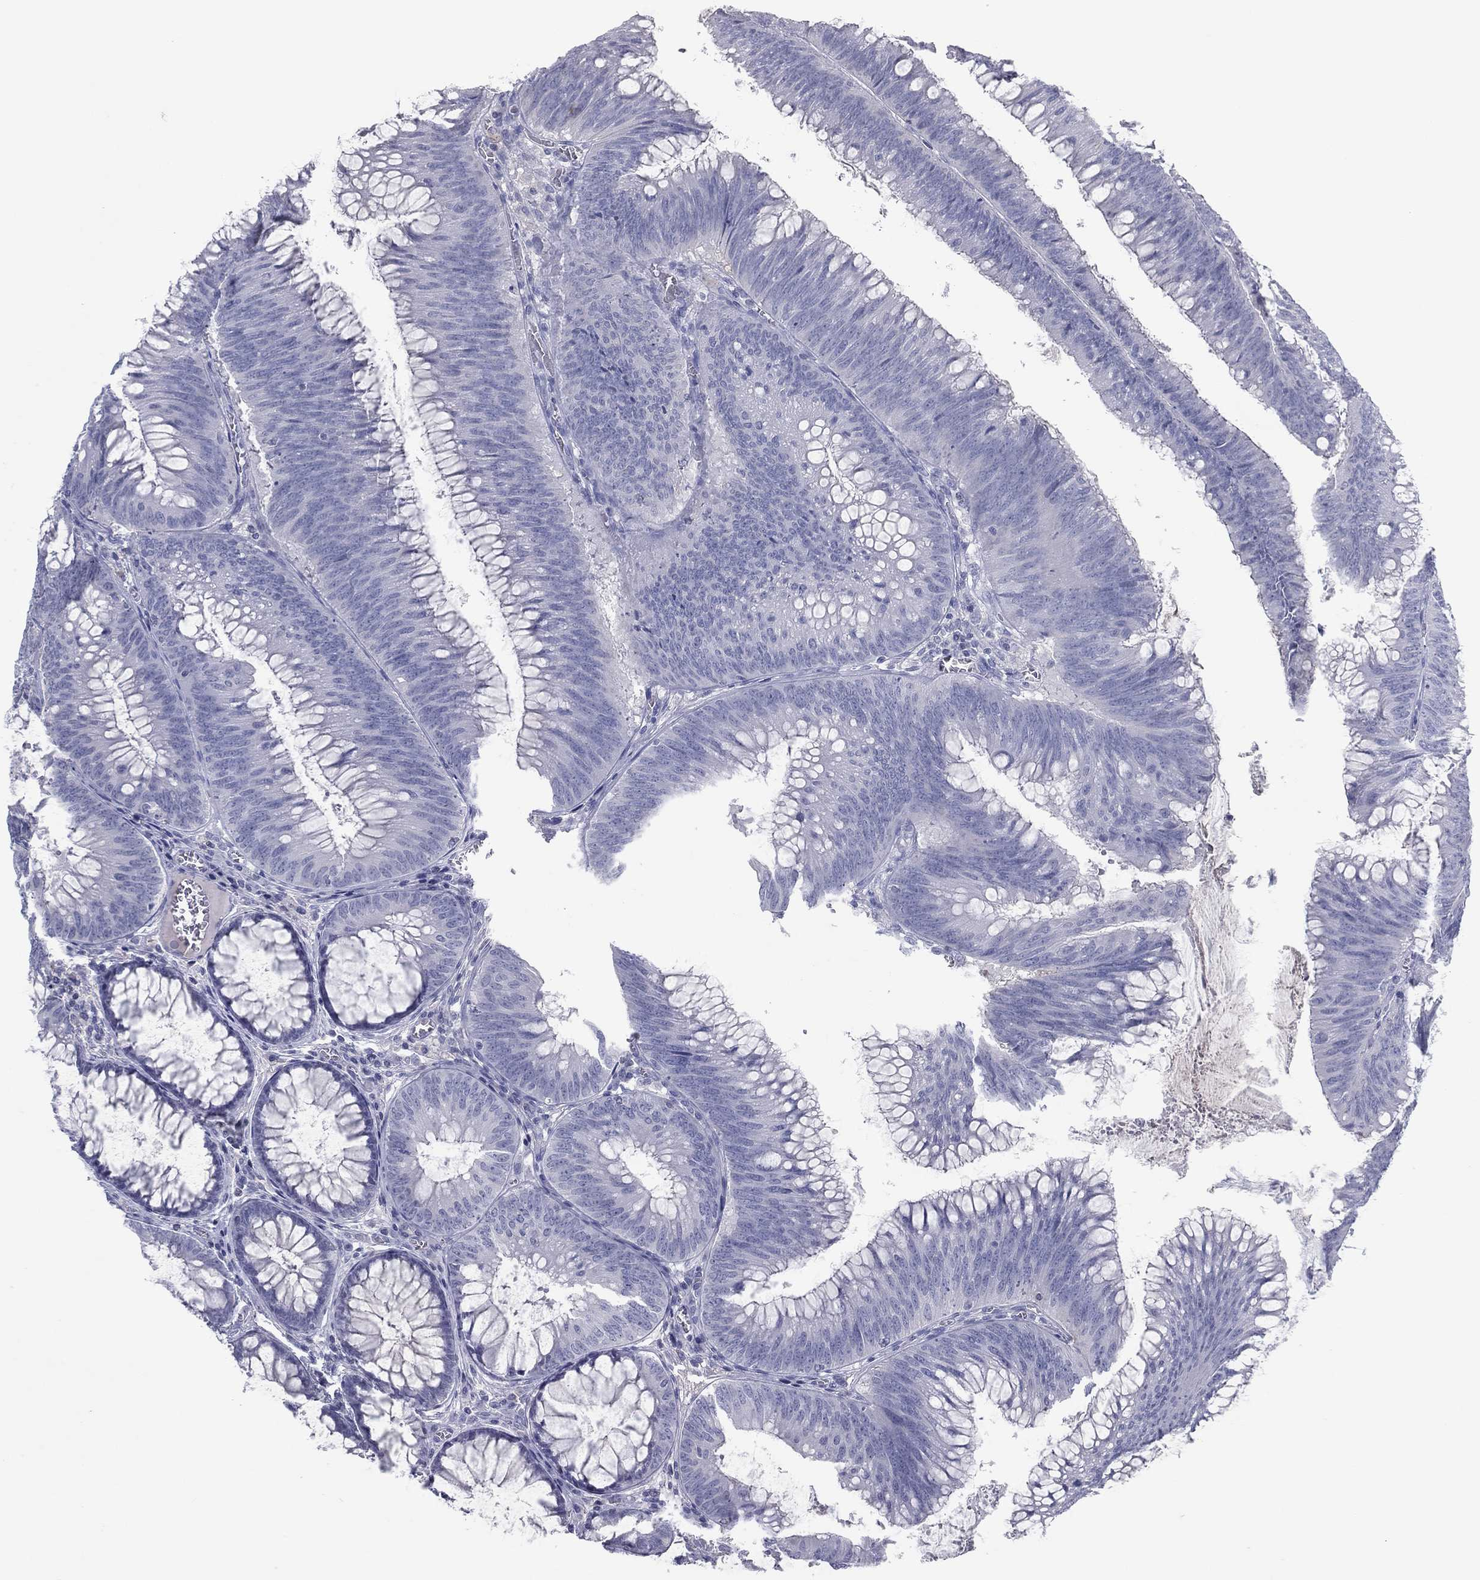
{"staining": {"intensity": "negative", "quantity": "none", "location": "none"}, "tissue": "colorectal cancer", "cell_type": "Tumor cells", "image_type": "cancer", "snomed": [{"axis": "morphology", "description": "Adenocarcinoma, NOS"}, {"axis": "topography", "description": "Rectum"}], "caption": "IHC histopathology image of neoplastic tissue: human colorectal cancer (adenocarcinoma) stained with DAB demonstrates no significant protein expression in tumor cells.", "gene": "CPT1B", "patient": {"sex": "female", "age": 72}}